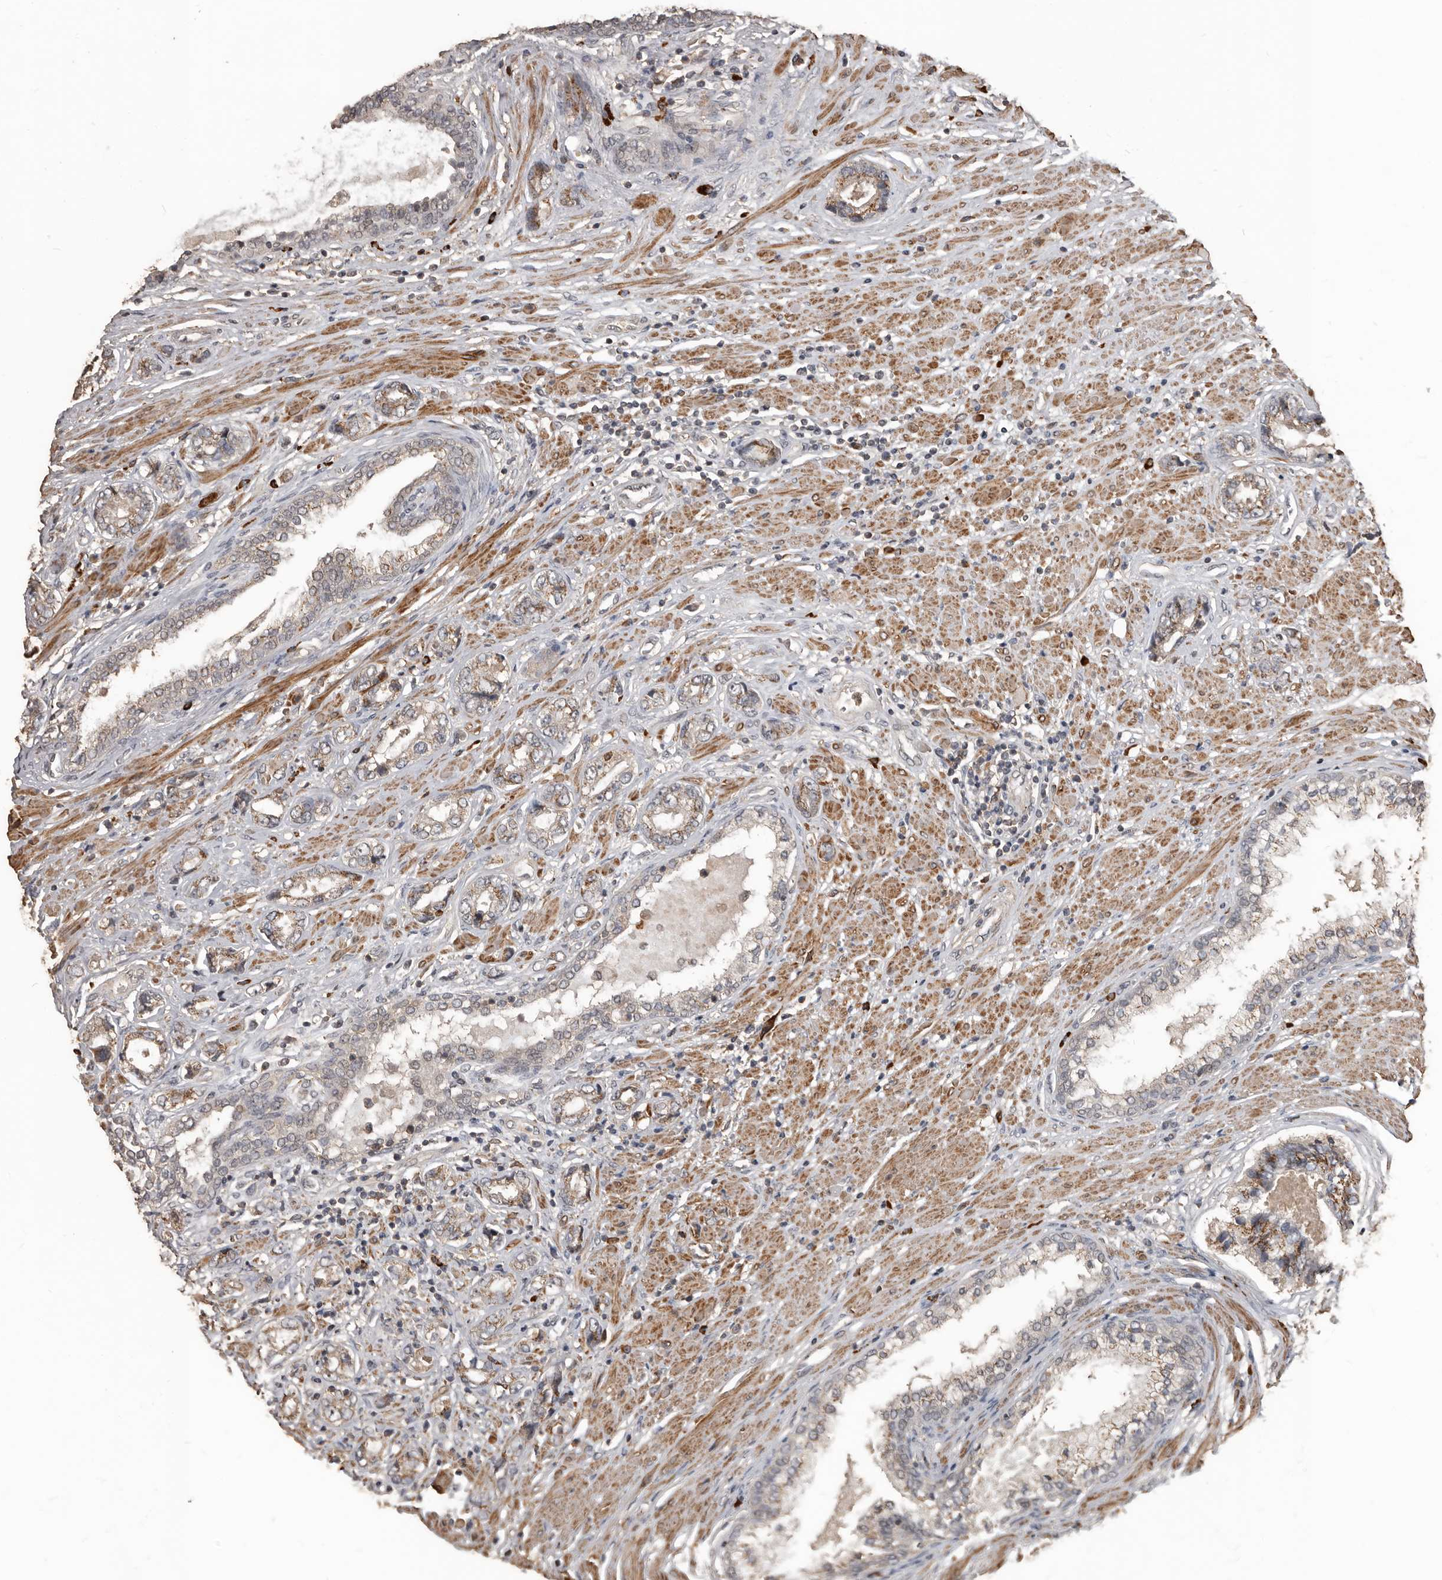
{"staining": {"intensity": "weak", "quantity": "<25%", "location": "cytoplasmic/membranous"}, "tissue": "prostate cancer", "cell_type": "Tumor cells", "image_type": "cancer", "snomed": [{"axis": "morphology", "description": "Adenocarcinoma, High grade"}, {"axis": "topography", "description": "Prostate"}], "caption": "Human prostate high-grade adenocarcinoma stained for a protein using immunohistochemistry (IHC) demonstrates no positivity in tumor cells.", "gene": "BAMBI", "patient": {"sex": "male", "age": 61}}